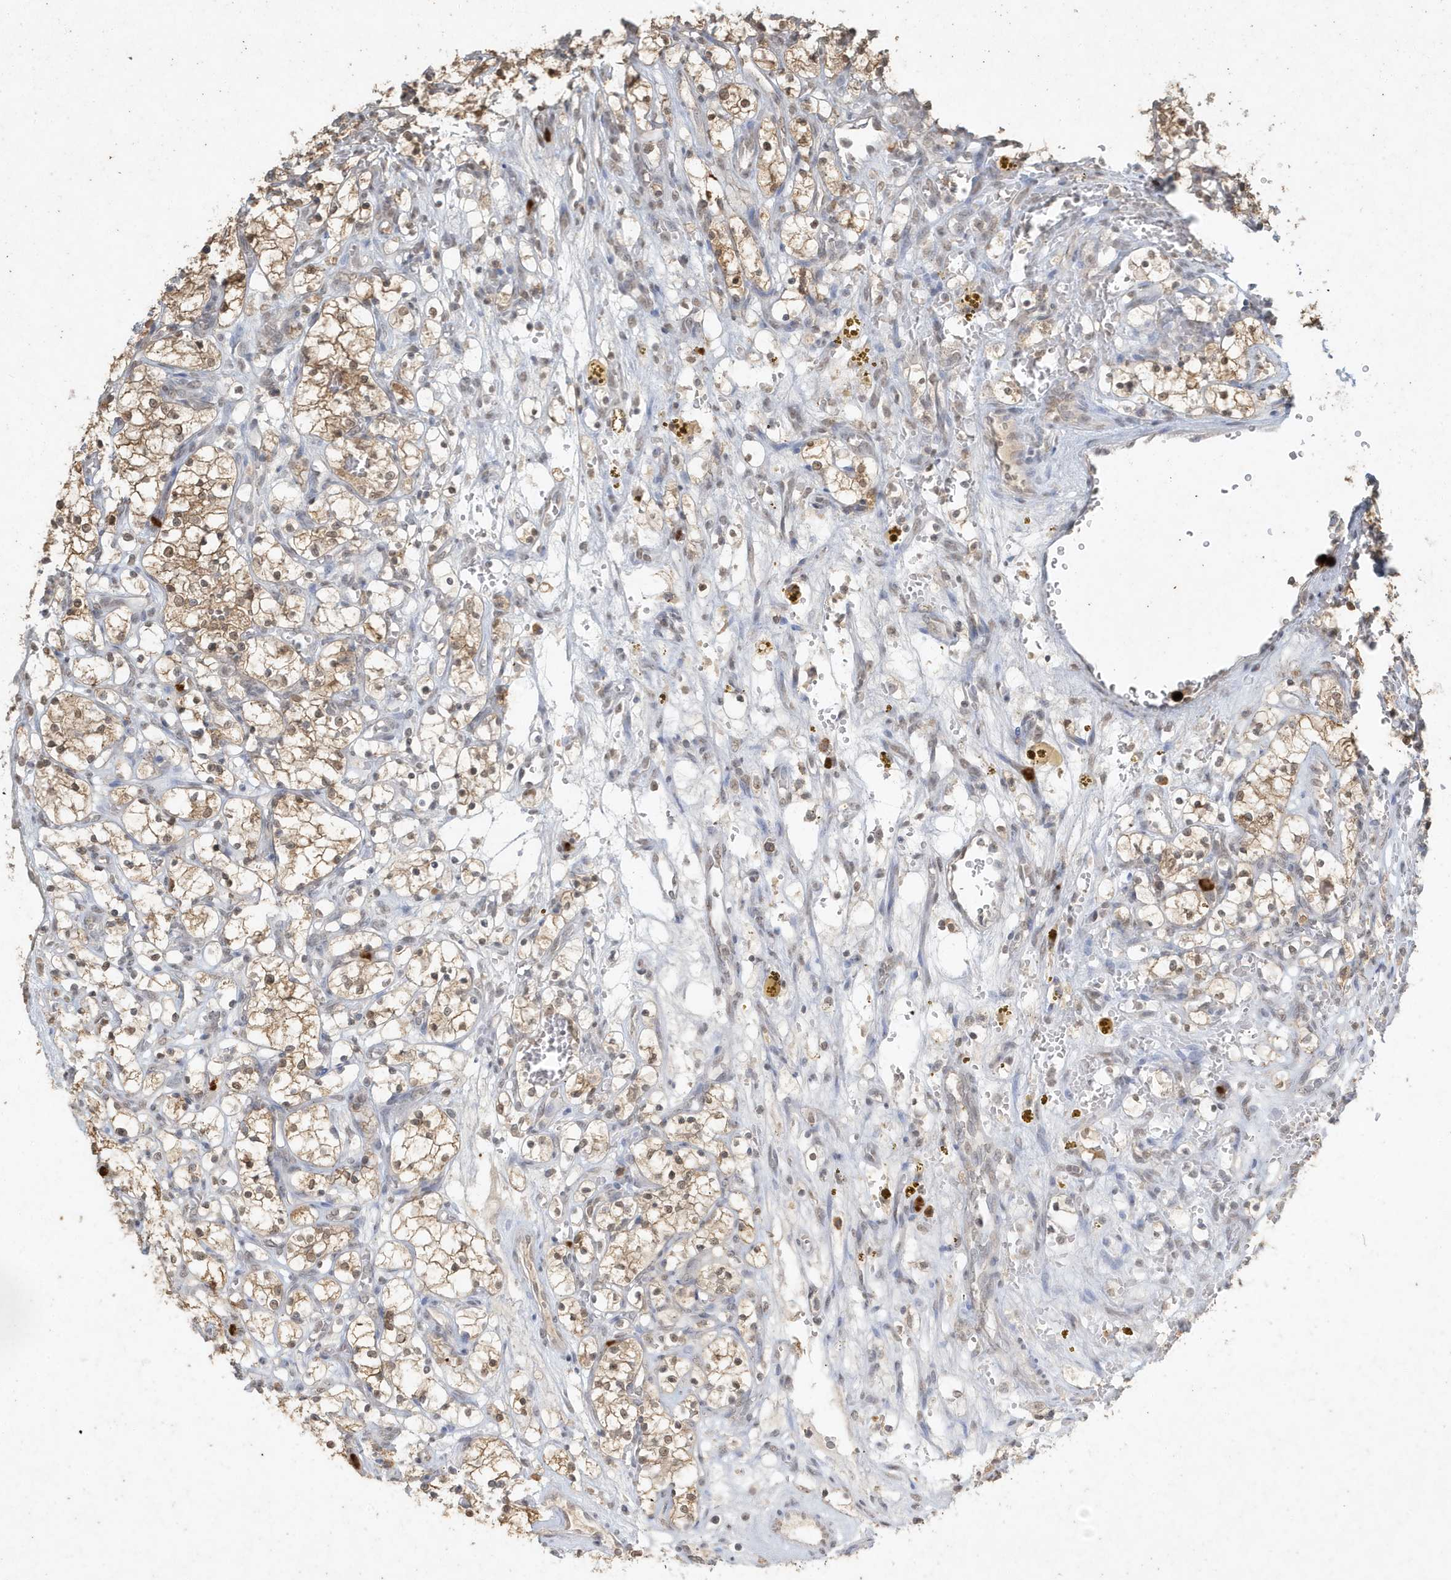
{"staining": {"intensity": "moderate", "quantity": ">75%", "location": "cytoplasmic/membranous,nuclear"}, "tissue": "renal cancer", "cell_type": "Tumor cells", "image_type": "cancer", "snomed": [{"axis": "morphology", "description": "Adenocarcinoma, NOS"}, {"axis": "topography", "description": "Kidney"}], "caption": "Moderate cytoplasmic/membranous and nuclear staining is appreciated in approximately >75% of tumor cells in adenocarcinoma (renal).", "gene": "DEFA1", "patient": {"sex": "female", "age": 69}}